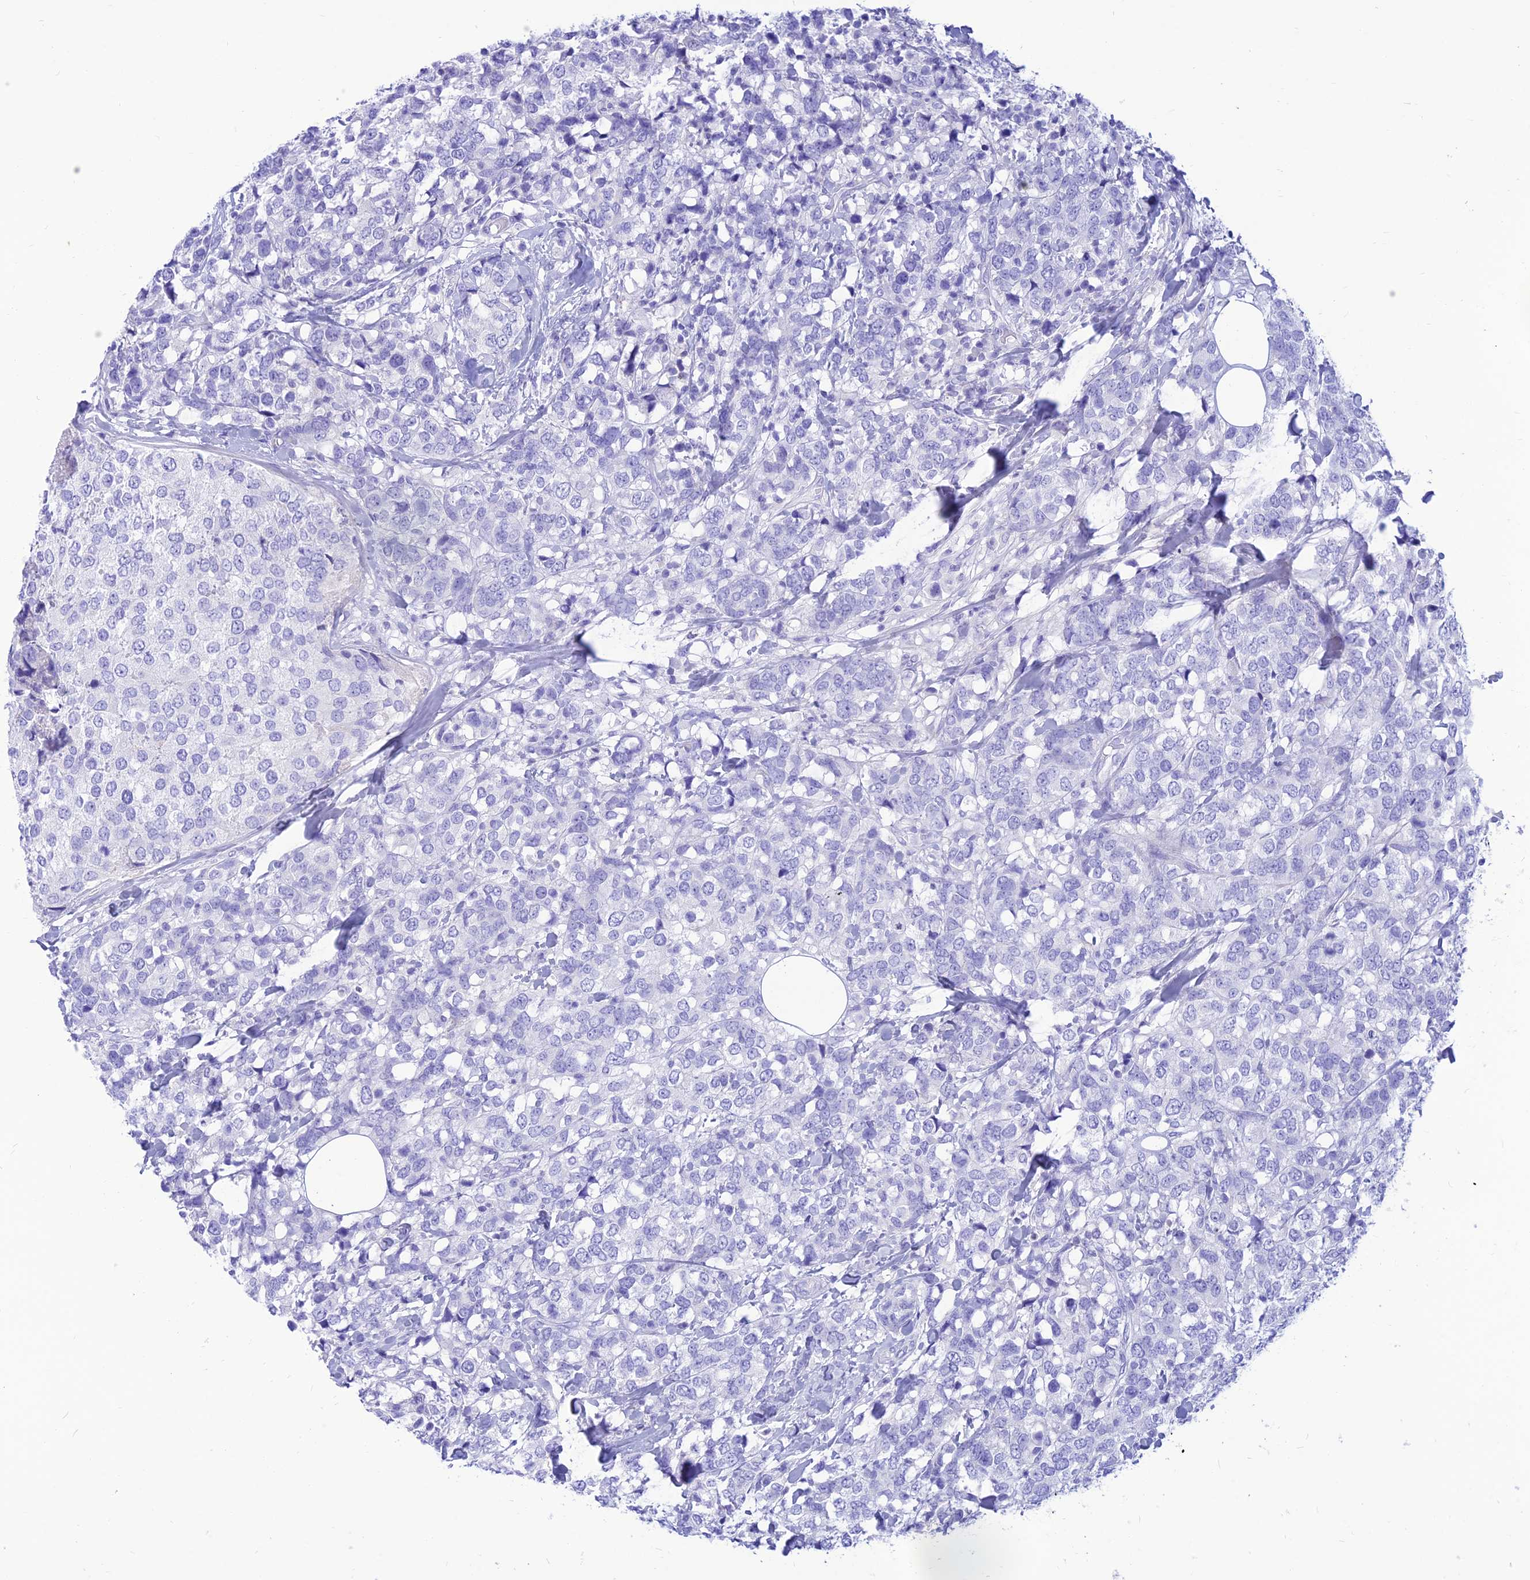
{"staining": {"intensity": "negative", "quantity": "none", "location": "none"}, "tissue": "breast cancer", "cell_type": "Tumor cells", "image_type": "cancer", "snomed": [{"axis": "morphology", "description": "Lobular carcinoma"}, {"axis": "topography", "description": "Breast"}], "caption": "Tumor cells show no significant staining in breast cancer (lobular carcinoma).", "gene": "PRNP", "patient": {"sex": "female", "age": 59}}